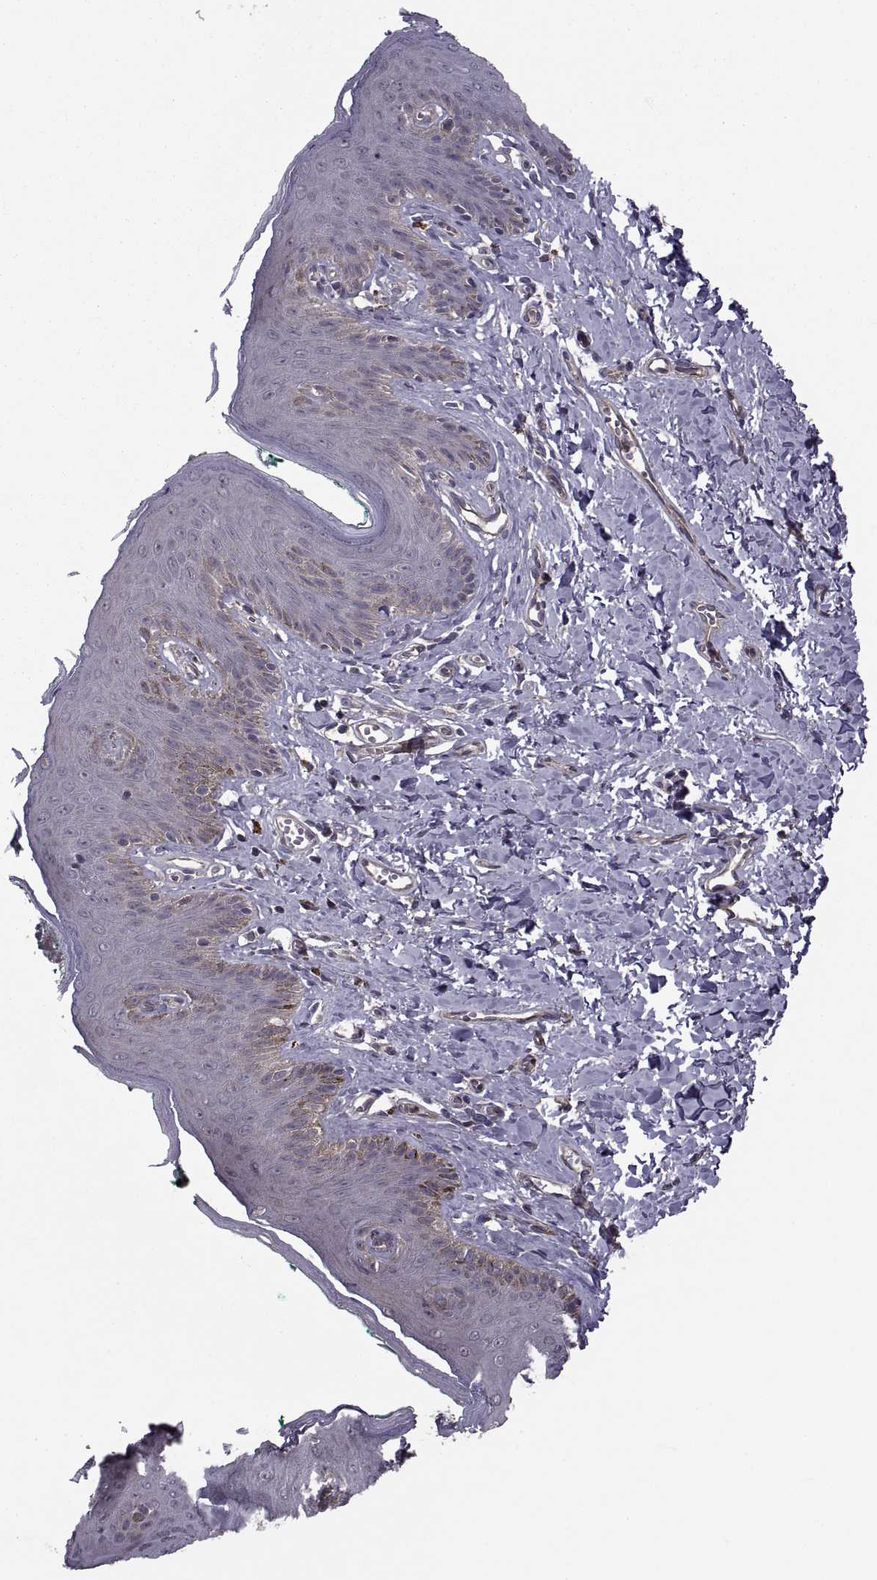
{"staining": {"intensity": "negative", "quantity": "none", "location": "none"}, "tissue": "skin", "cell_type": "Epidermal cells", "image_type": "normal", "snomed": [{"axis": "morphology", "description": "Normal tissue, NOS"}, {"axis": "topography", "description": "Vulva"}], "caption": "A photomicrograph of skin stained for a protein shows no brown staining in epidermal cells. The staining is performed using DAB brown chromogen with nuclei counter-stained in using hematoxylin.", "gene": "PMM2", "patient": {"sex": "female", "age": 66}}